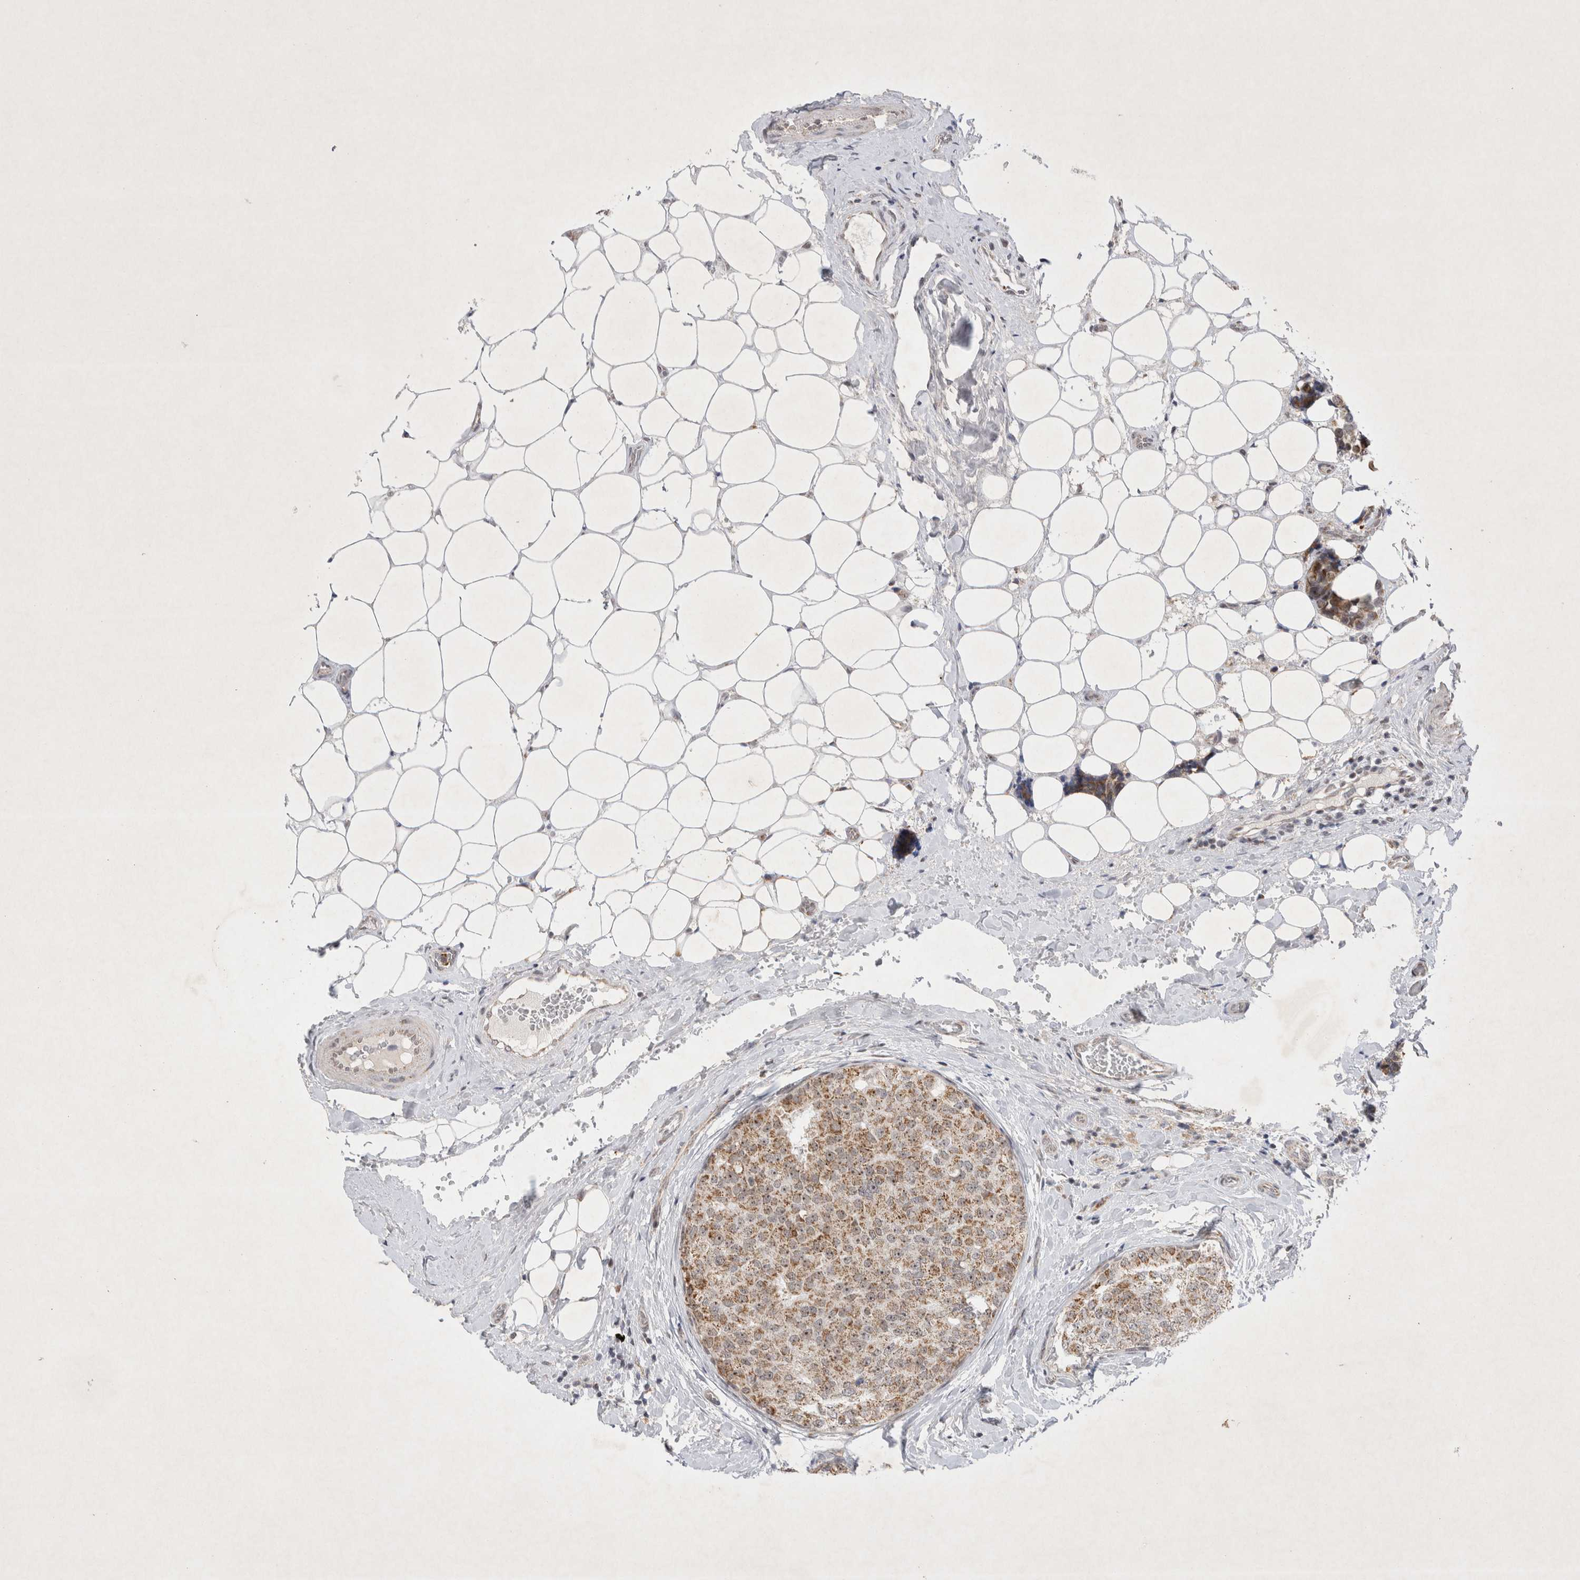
{"staining": {"intensity": "moderate", "quantity": ">75%", "location": "cytoplasmic/membranous,nuclear"}, "tissue": "breast cancer", "cell_type": "Tumor cells", "image_type": "cancer", "snomed": [{"axis": "morphology", "description": "Normal tissue, NOS"}, {"axis": "morphology", "description": "Duct carcinoma"}, {"axis": "topography", "description": "Breast"}], "caption": "The image shows staining of breast invasive ductal carcinoma, revealing moderate cytoplasmic/membranous and nuclear protein expression (brown color) within tumor cells.", "gene": "MRPL37", "patient": {"sex": "female", "age": 43}}